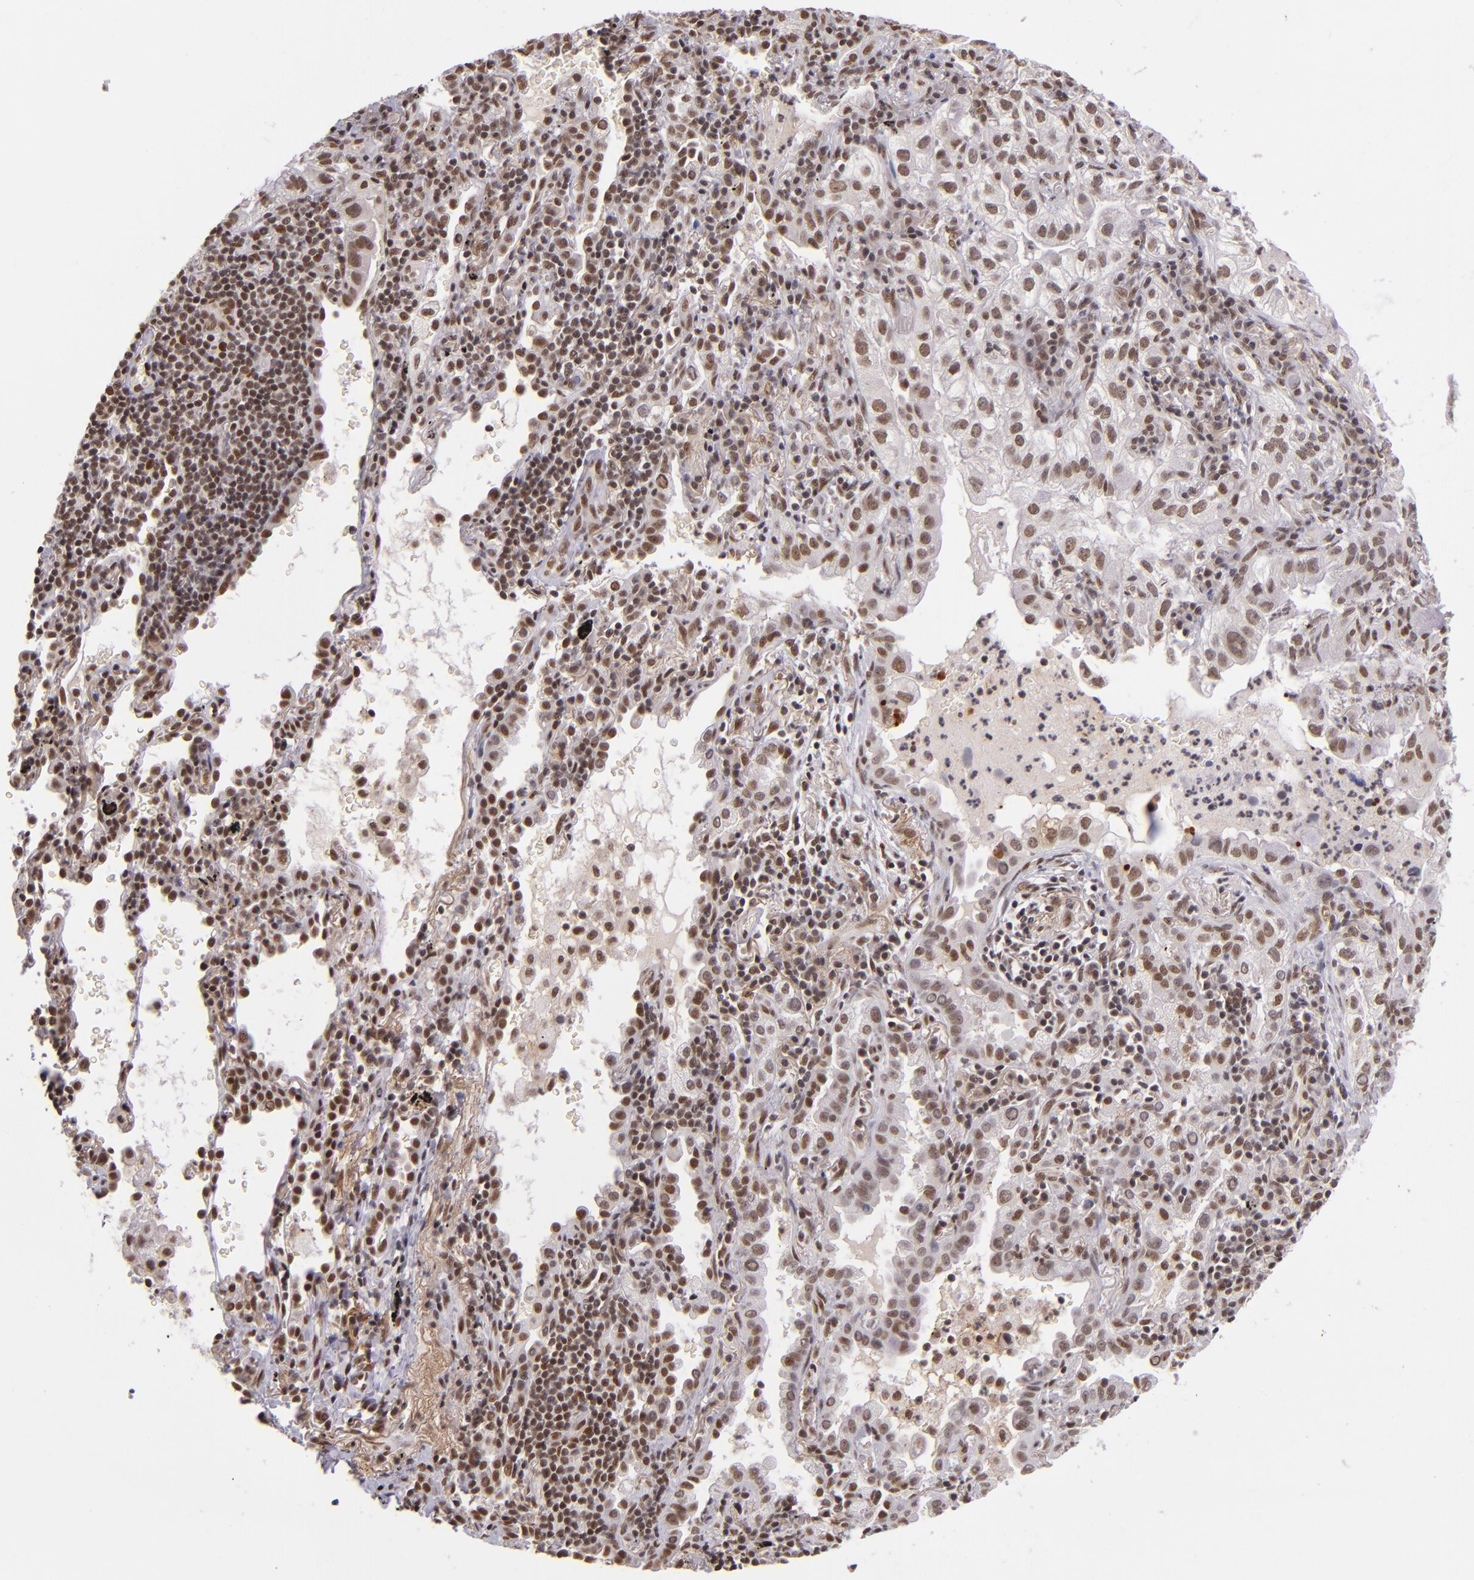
{"staining": {"intensity": "moderate", "quantity": ">75%", "location": "nuclear"}, "tissue": "lung cancer", "cell_type": "Tumor cells", "image_type": "cancer", "snomed": [{"axis": "morphology", "description": "Adenocarcinoma, NOS"}, {"axis": "topography", "description": "Lung"}], "caption": "Adenocarcinoma (lung) was stained to show a protein in brown. There is medium levels of moderate nuclear staining in approximately >75% of tumor cells.", "gene": "ZNF148", "patient": {"sex": "female", "age": 50}}